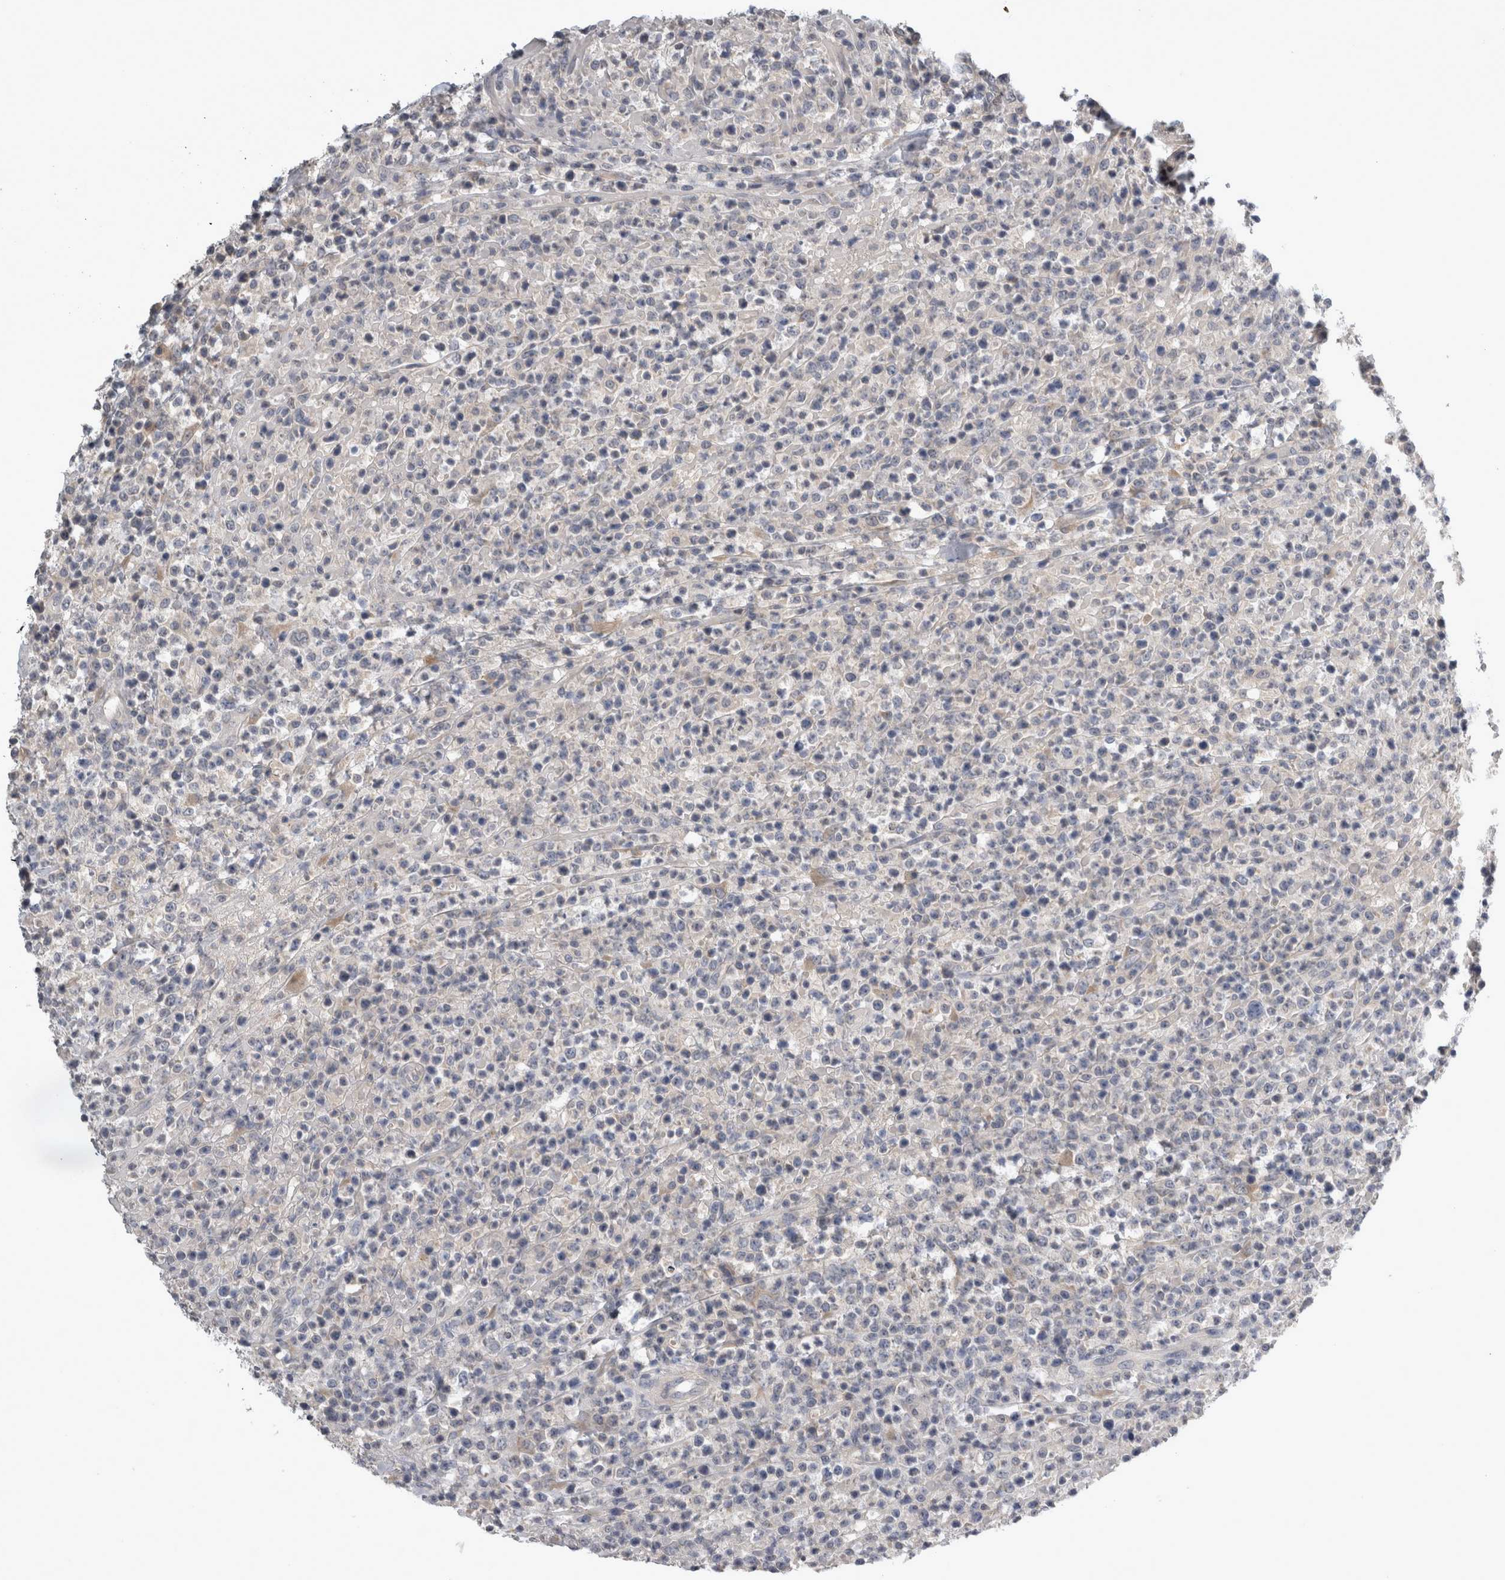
{"staining": {"intensity": "negative", "quantity": "none", "location": "none"}, "tissue": "lymphoma", "cell_type": "Tumor cells", "image_type": "cancer", "snomed": [{"axis": "morphology", "description": "Malignant lymphoma, non-Hodgkin's type, High grade"}, {"axis": "topography", "description": "Colon"}], "caption": "IHC photomicrograph of human lymphoma stained for a protein (brown), which reveals no expression in tumor cells.", "gene": "SLC22A11", "patient": {"sex": "female", "age": 53}}